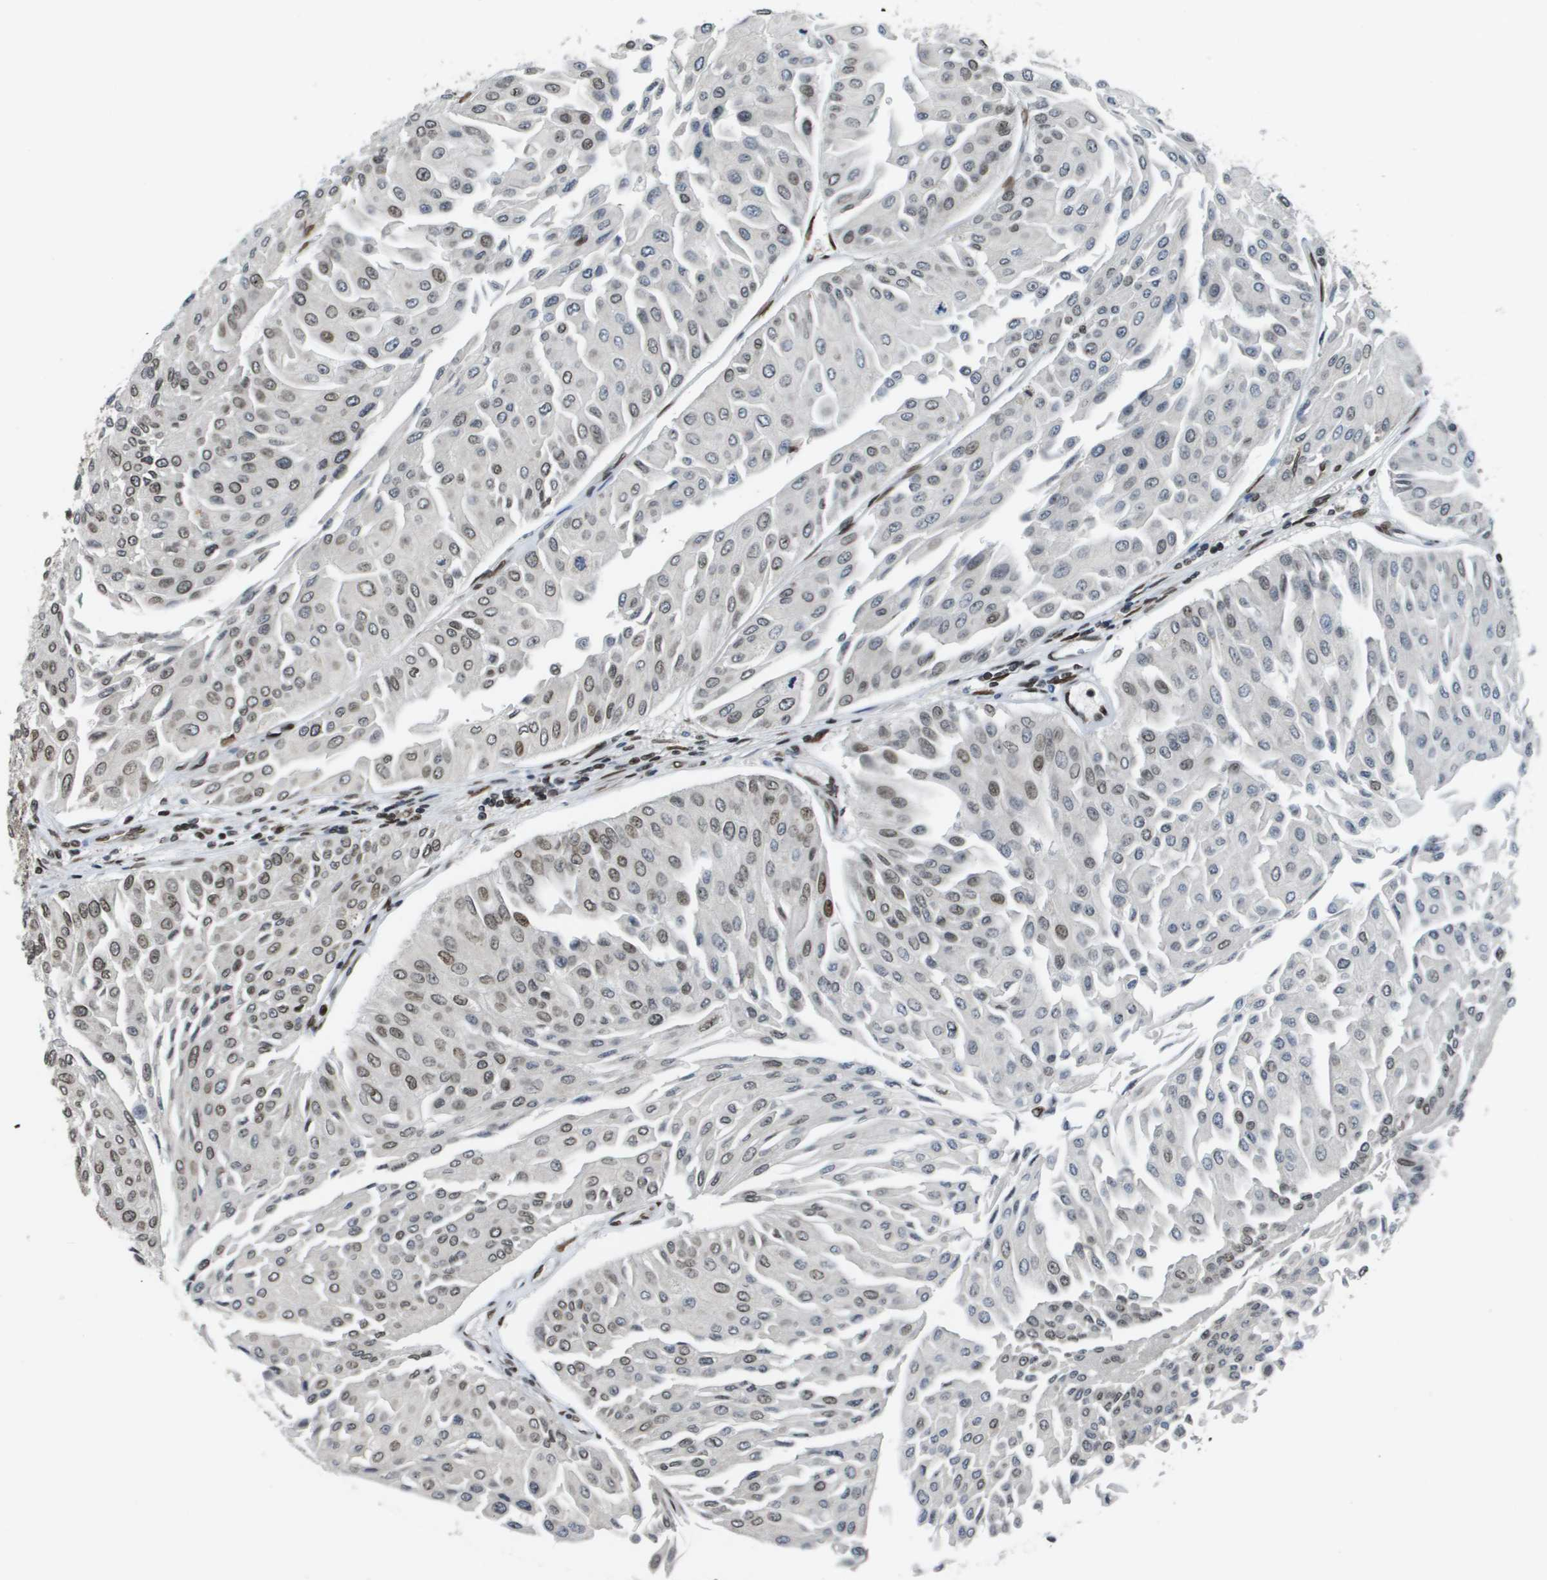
{"staining": {"intensity": "moderate", "quantity": "25%-75%", "location": "nuclear"}, "tissue": "urothelial cancer", "cell_type": "Tumor cells", "image_type": "cancer", "snomed": [{"axis": "morphology", "description": "Urothelial carcinoma, Low grade"}, {"axis": "topography", "description": "Urinary bladder"}], "caption": "This is a micrograph of immunohistochemistry staining of low-grade urothelial carcinoma, which shows moderate expression in the nuclear of tumor cells.", "gene": "RECQL4", "patient": {"sex": "male", "age": 67}}